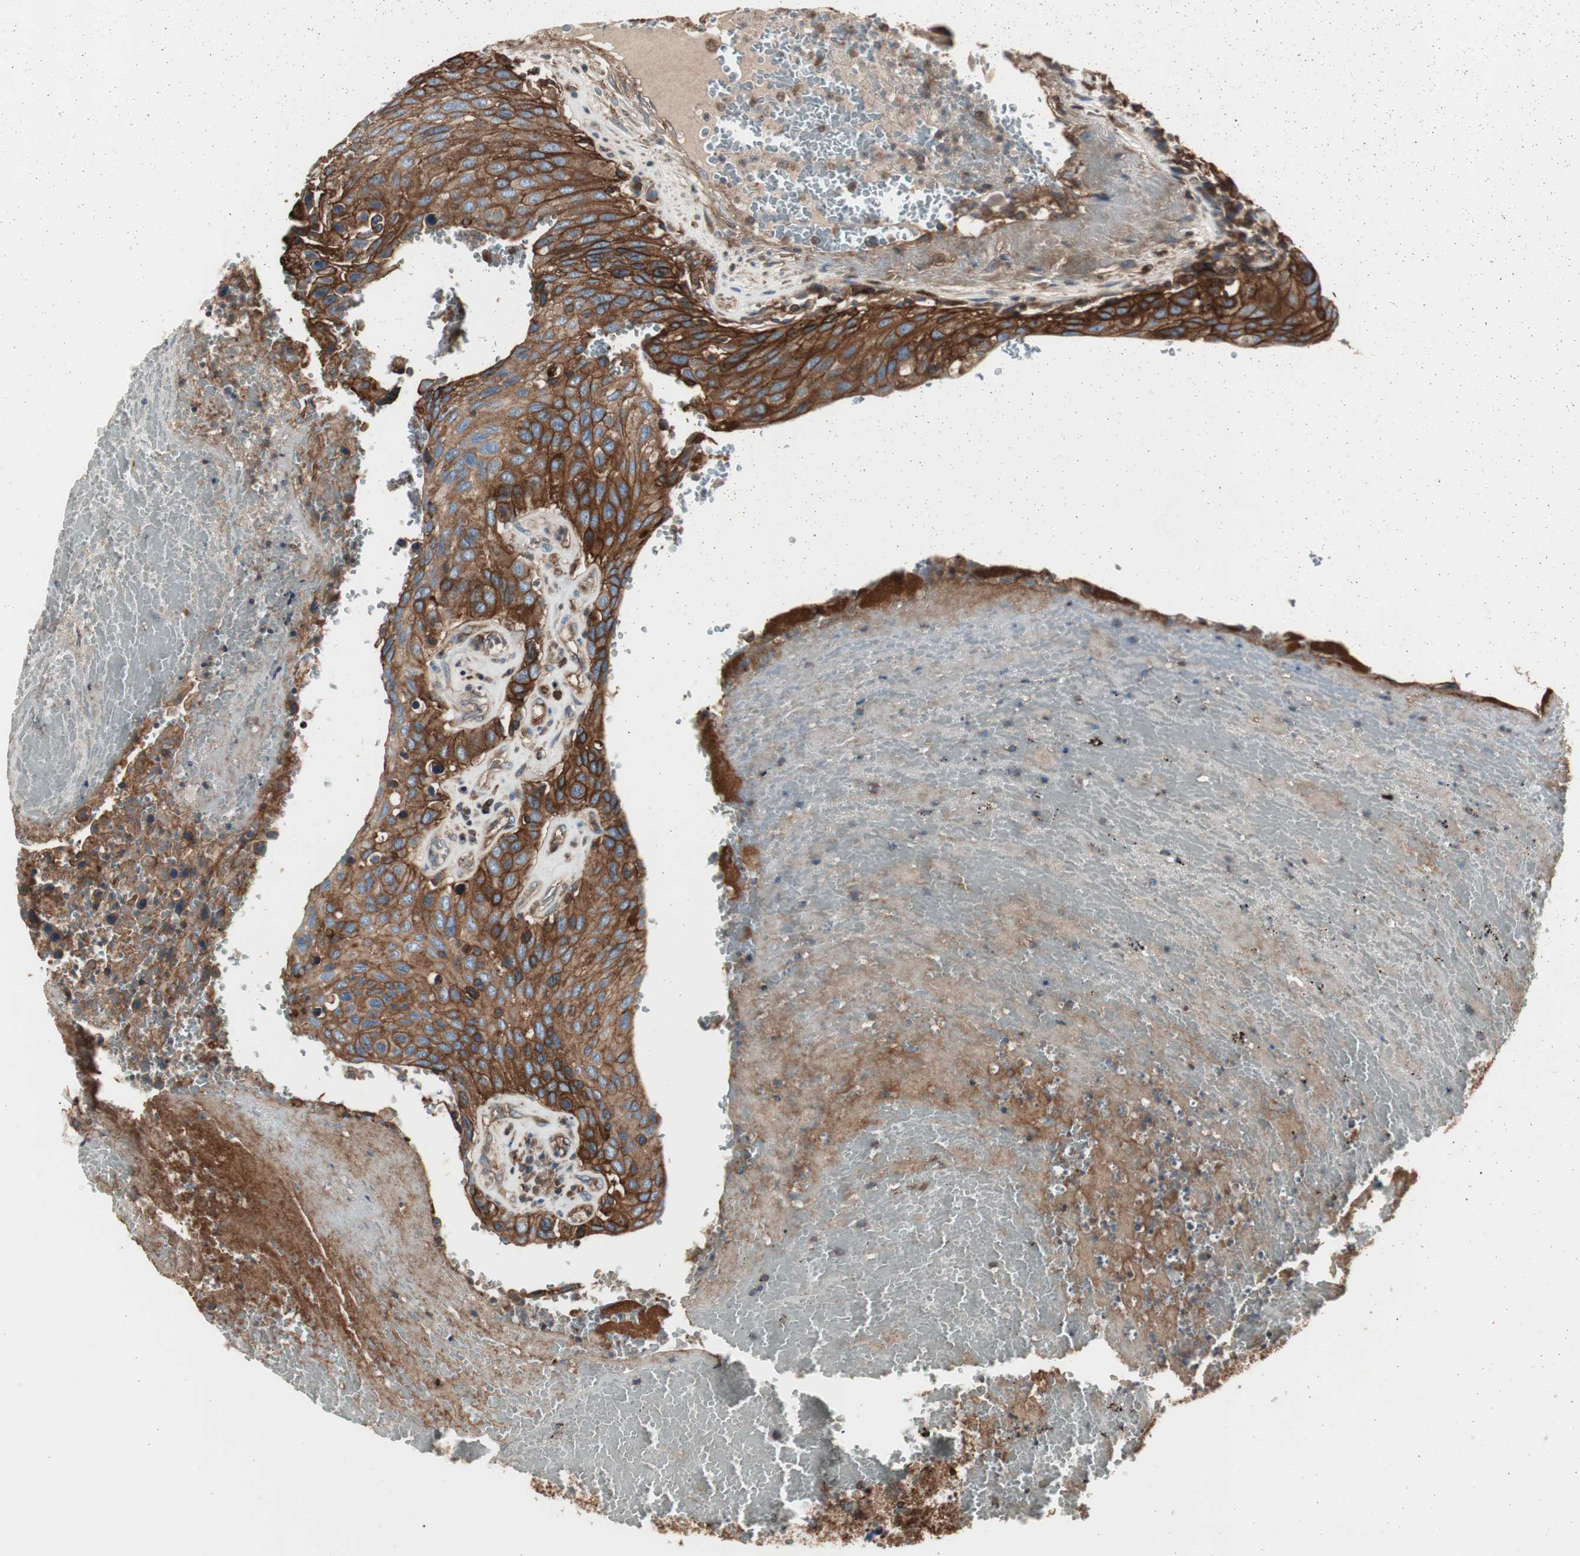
{"staining": {"intensity": "strong", "quantity": ">75%", "location": "cytoplasmic/membranous"}, "tissue": "urothelial cancer", "cell_type": "Tumor cells", "image_type": "cancer", "snomed": [{"axis": "morphology", "description": "Urothelial carcinoma, High grade"}, {"axis": "topography", "description": "Urinary bladder"}], "caption": "Immunohistochemistry (IHC) of human urothelial cancer displays high levels of strong cytoplasmic/membranous expression in approximately >75% of tumor cells.", "gene": "B2M", "patient": {"sex": "male", "age": 66}}